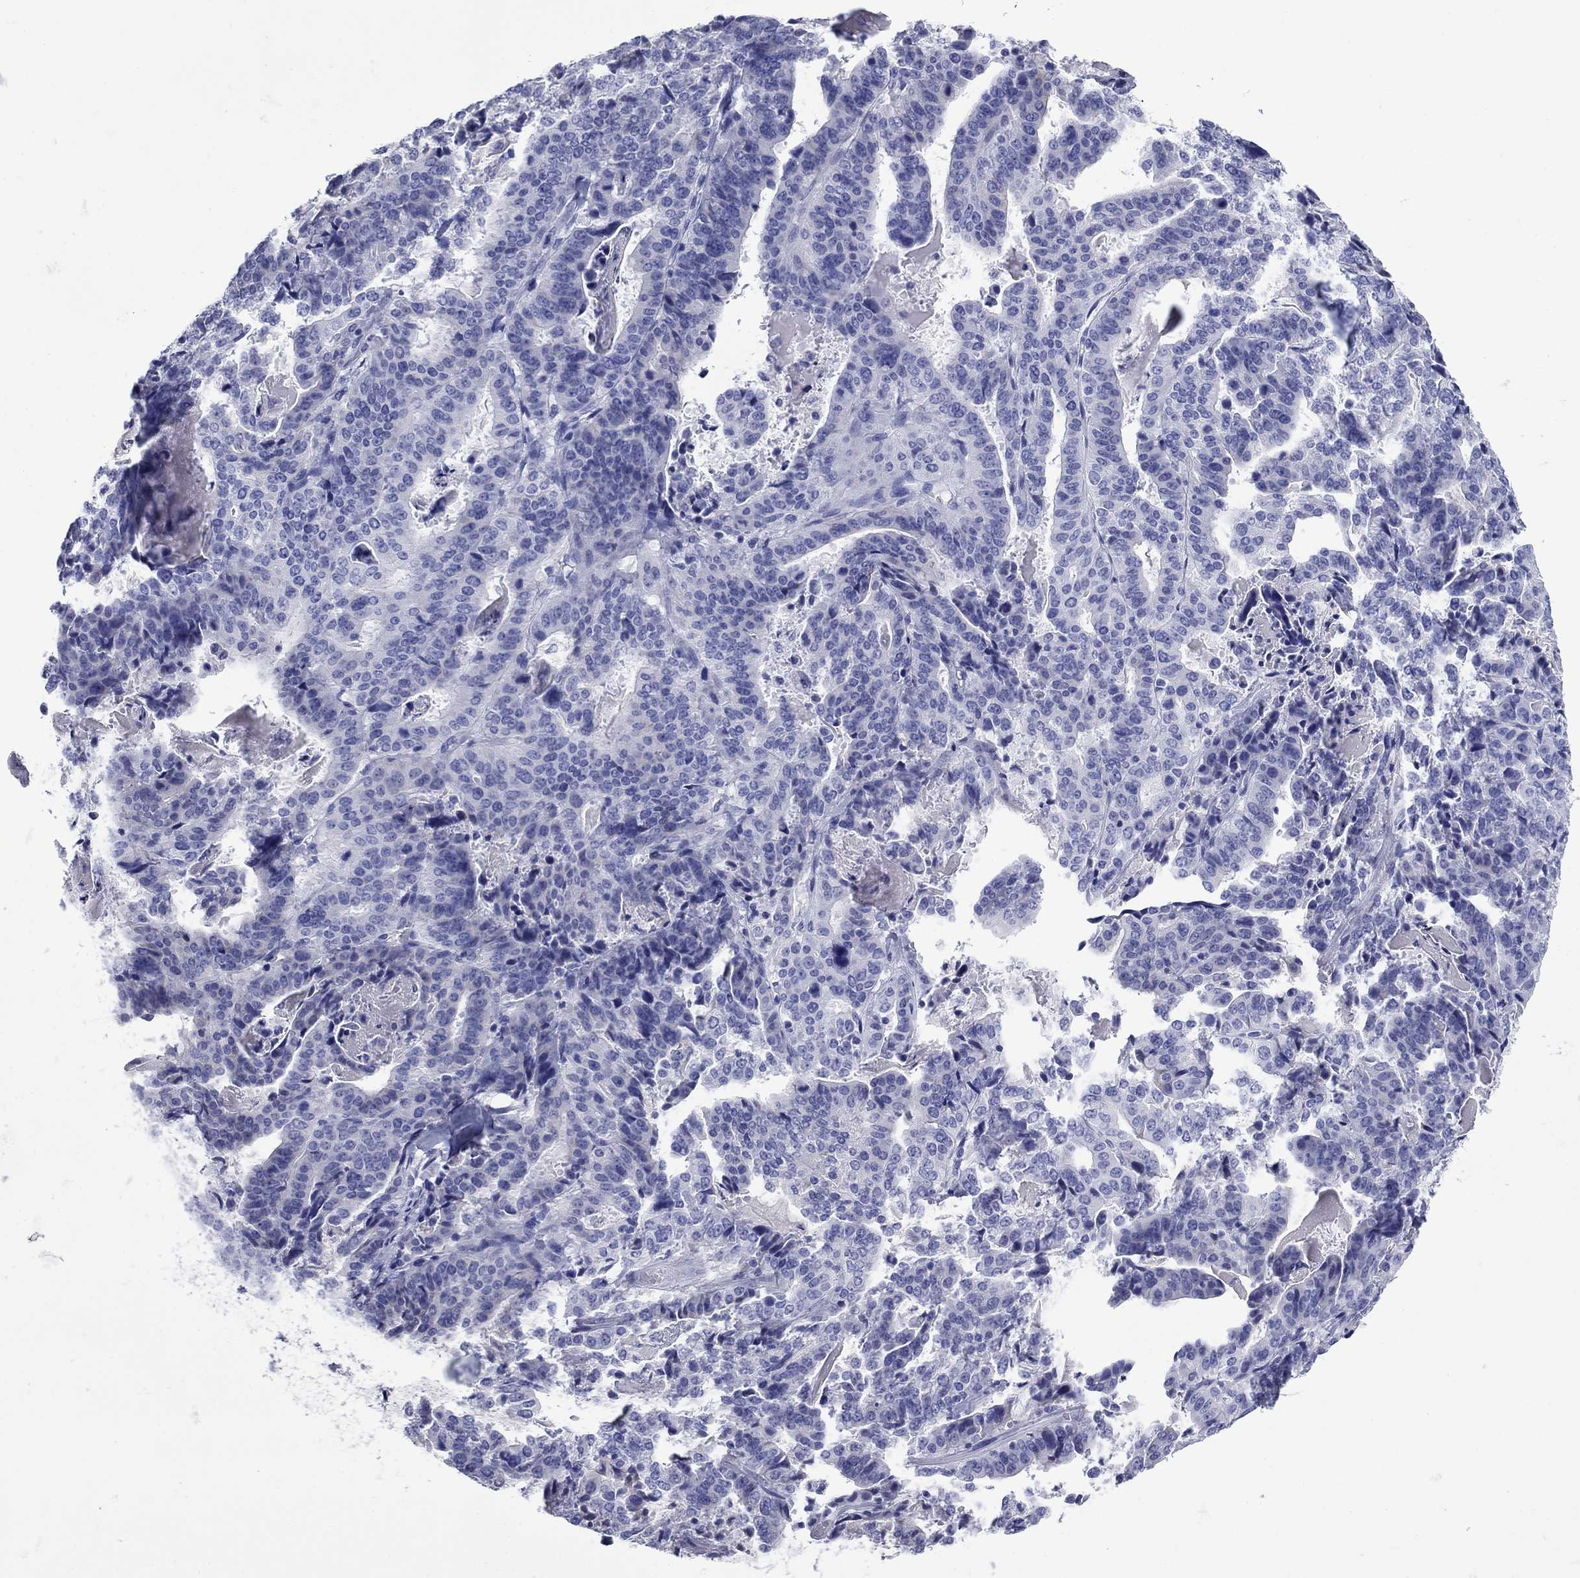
{"staining": {"intensity": "negative", "quantity": "none", "location": "none"}, "tissue": "stomach cancer", "cell_type": "Tumor cells", "image_type": "cancer", "snomed": [{"axis": "morphology", "description": "Adenocarcinoma, NOS"}, {"axis": "topography", "description": "Stomach"}], "caption": "Immunohistochemistry (IHC) histopathology image of human stomach cancer stained for a protein (brown), which demonstrates no staining in tumor cells. The staining was performed using DAB (3,3'-diaminobenzidine) to visualize the protein expression in brown, while the nuclei were stained in blue with hematoxylin (Magnification: 20x).", "gene": "GIP", "patient": {"sex": "male", "age": 48}}